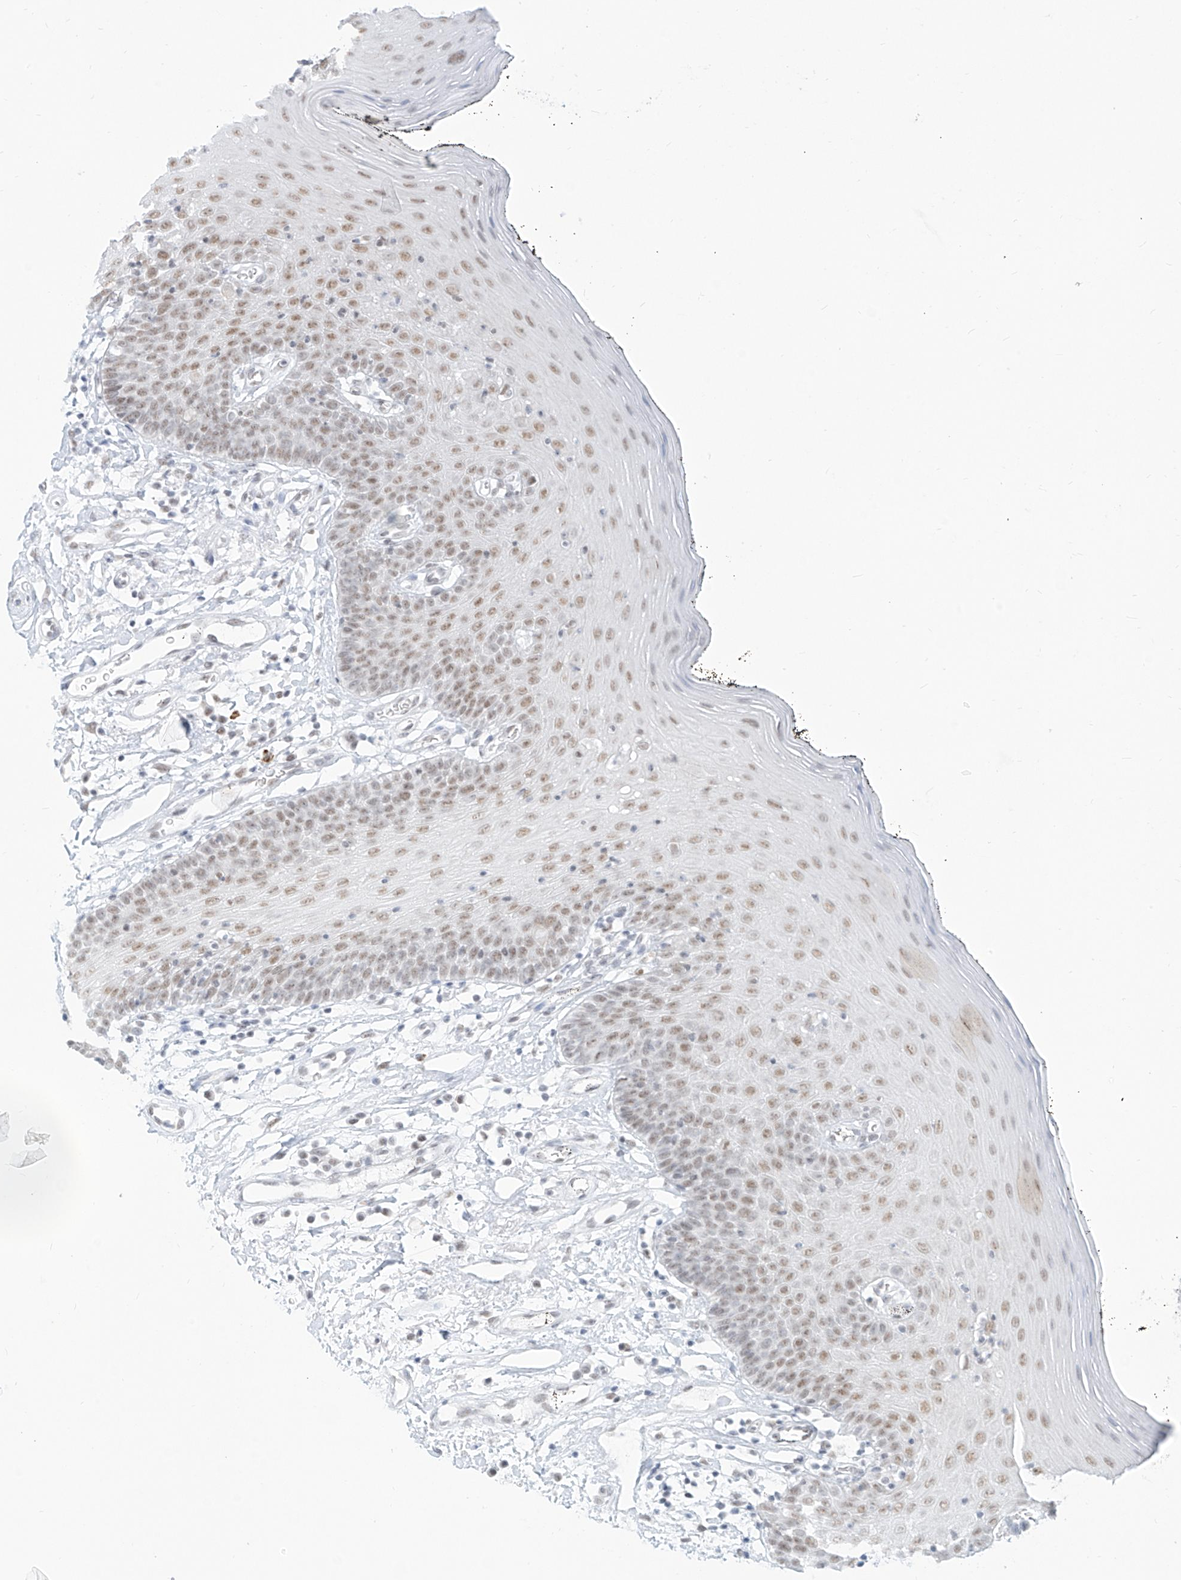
{"staining": {"intensity": "moderate", "quantity": ">75%", "location": "nuclear"}, "tissue": "oral mucosa", "cell_type": "Squamous epithelial cells", "image_type": "normal", "snomed": [{"axis": "morphology", "description": "Normal tissue, NOS"}, {"axis": "topography", "description": "Oral tissue"}], "caption": "Immunohistochemistry (DAB (3,3'-diaminobenzidine)) staining of benign oral mucosa displays moderate nuclear protein staining in about >75% of squamous epithelial cells.", "gene": "SUPT5H", "patient": {"sex": "male", "age": 74}}